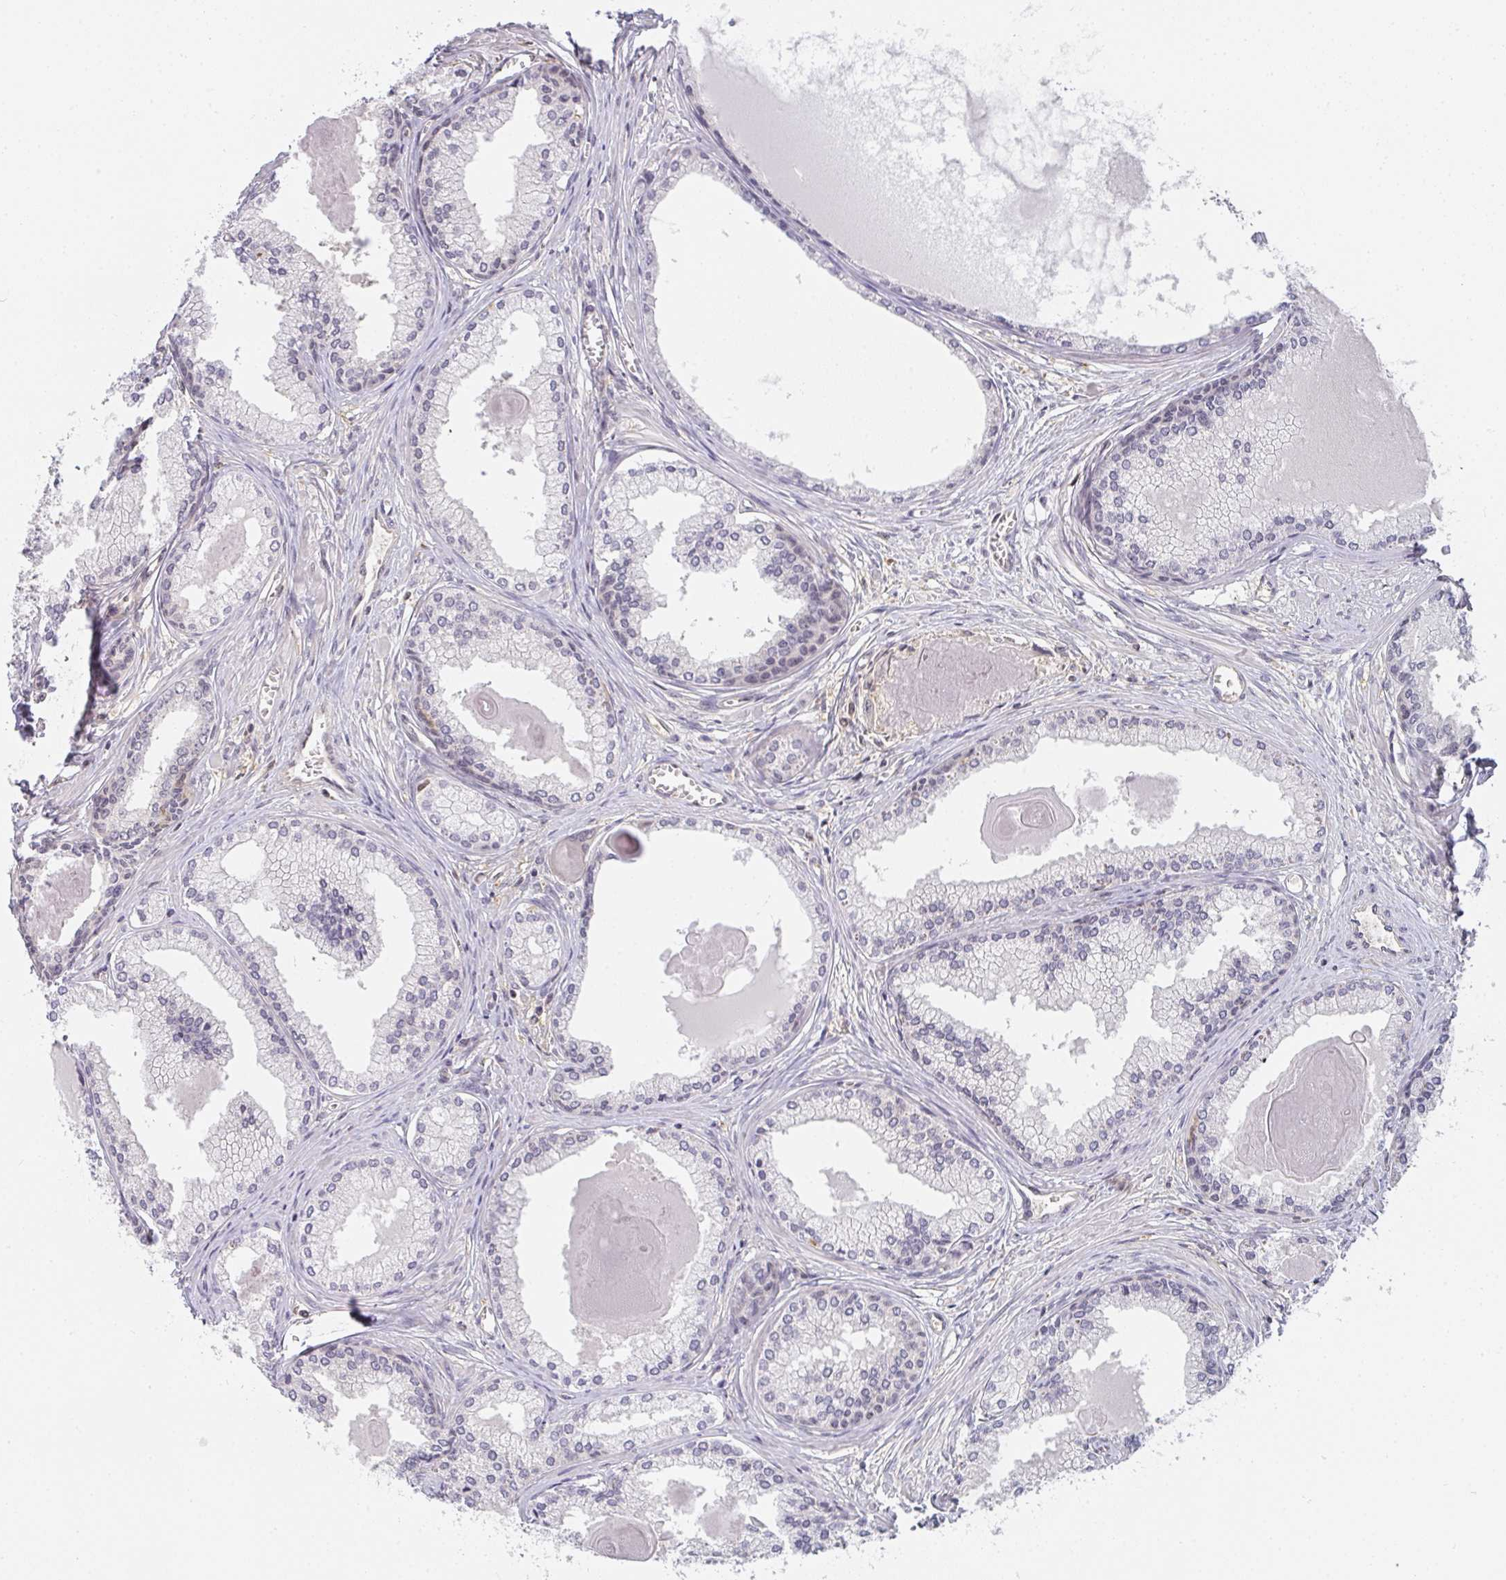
{"staining": {"intensity": "negative", "quantity": "none", "location": "none"}, "tissue": "prostate cancer", "cell_type": "Tumor cells", "image_type": "cancer", "snomed": [{"axis": "morphology", "description": "Adenocarcinoma, High grade"}, {"axis": "topography", "description": "Prostate"}], "caption": "Tumor cells show no significant protein expression in prostate cancer (high-grade adenocarcinoma).", "gene": "GSDMB", "patient": {"sex": "male", "age": 68}}